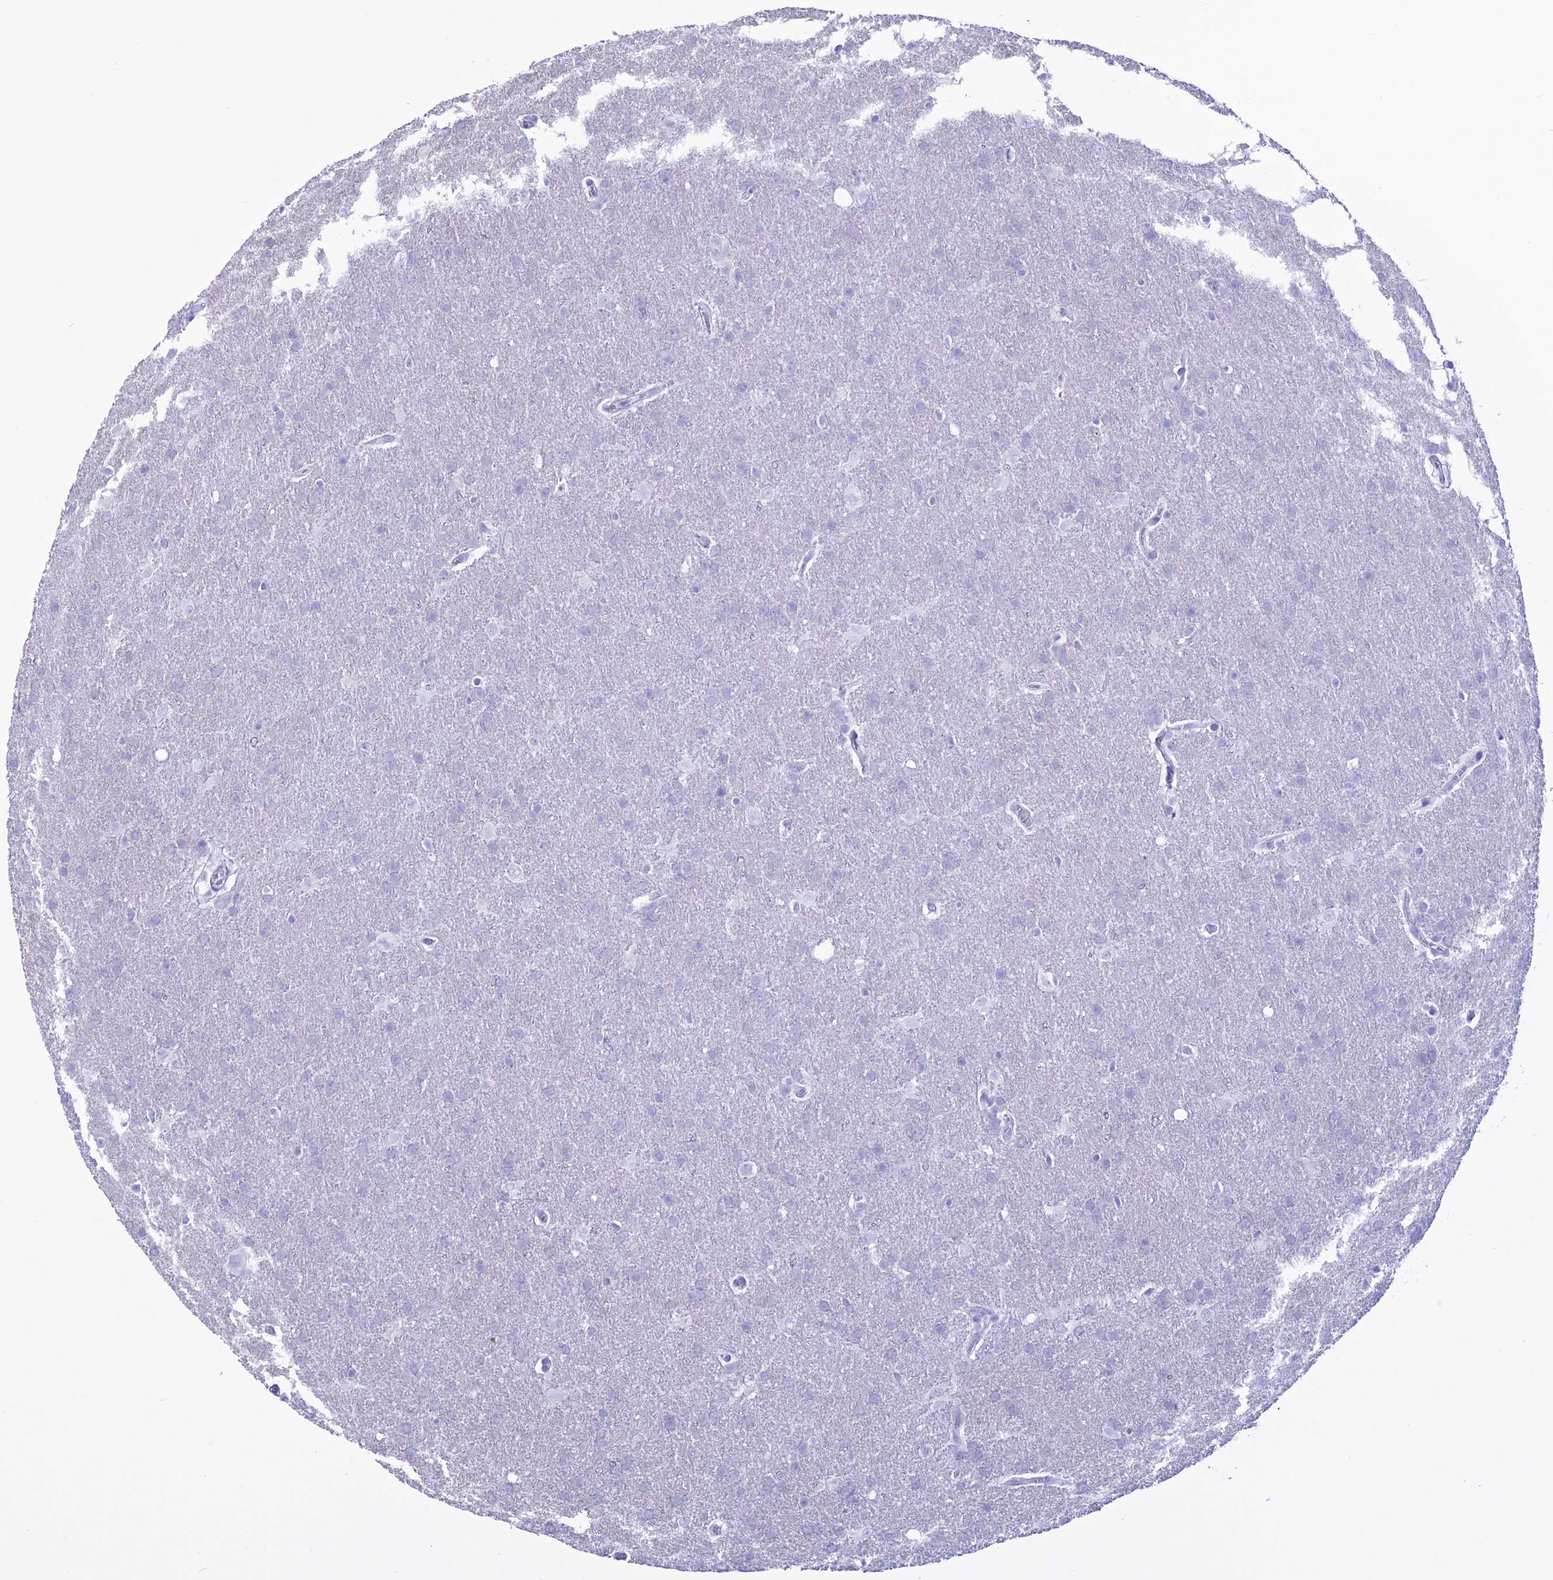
{"staining": {"intensity": "negative", "quantity": "none", "location": "none"}, "tissue": "glioma", "cell_type": "Tumor cells", "image_type": "cancer", "snomed": [{"axis": "morphology", "description": "Glioma, malignant, Low grade"}, {"axis": "topography", "description": "Brain"}], "caption": "Glioma was stained to show a protein in brown. There is no significant expression in tumor cells. (Stains: DAB immunohistochemistry (IHC) with hematoxylin counter stain, Microscopy: brightfield microscopy at high magnification).", "gene": "MZB1", "patient": {"sex": "female", "age": 32}}